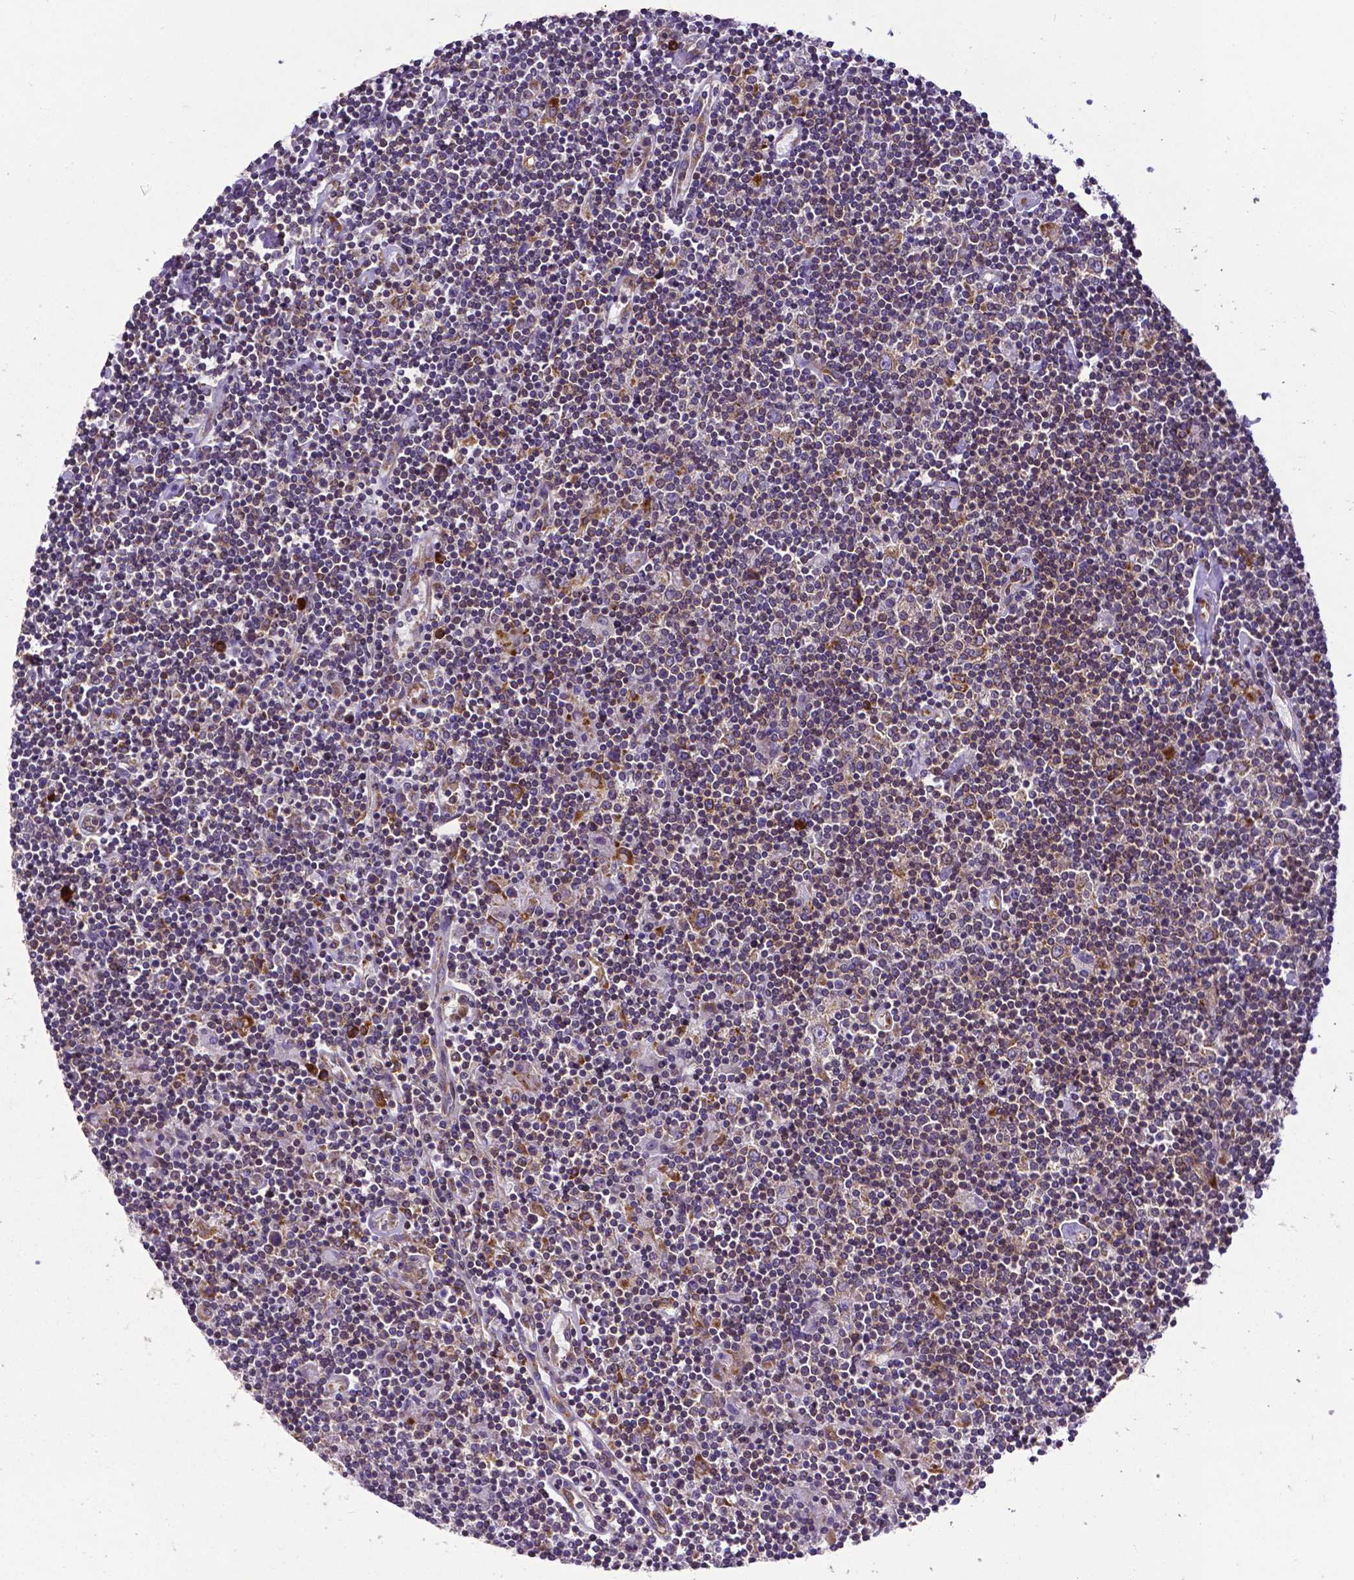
{"staining": {"intensity": "moderate", "quantity": "<25%", "location": "cytoplasmic/membranous"}, "tissue": "lymphoma", "cell_type": "Tumor cells", "image_type": "cancer", "snomed": [{"axis": "morphology", "description": "Hodgkin's disease, NOS"}, {"axis": "topography", "description": "Lymph node"}], "caption": "Protein expression analysis of human lymphoma reveals moderate cytoplasmic/membranous staining in about <25% of tumor cells.", "gene": "MTDH", "patient": {"sex": "male", "age": 40}}